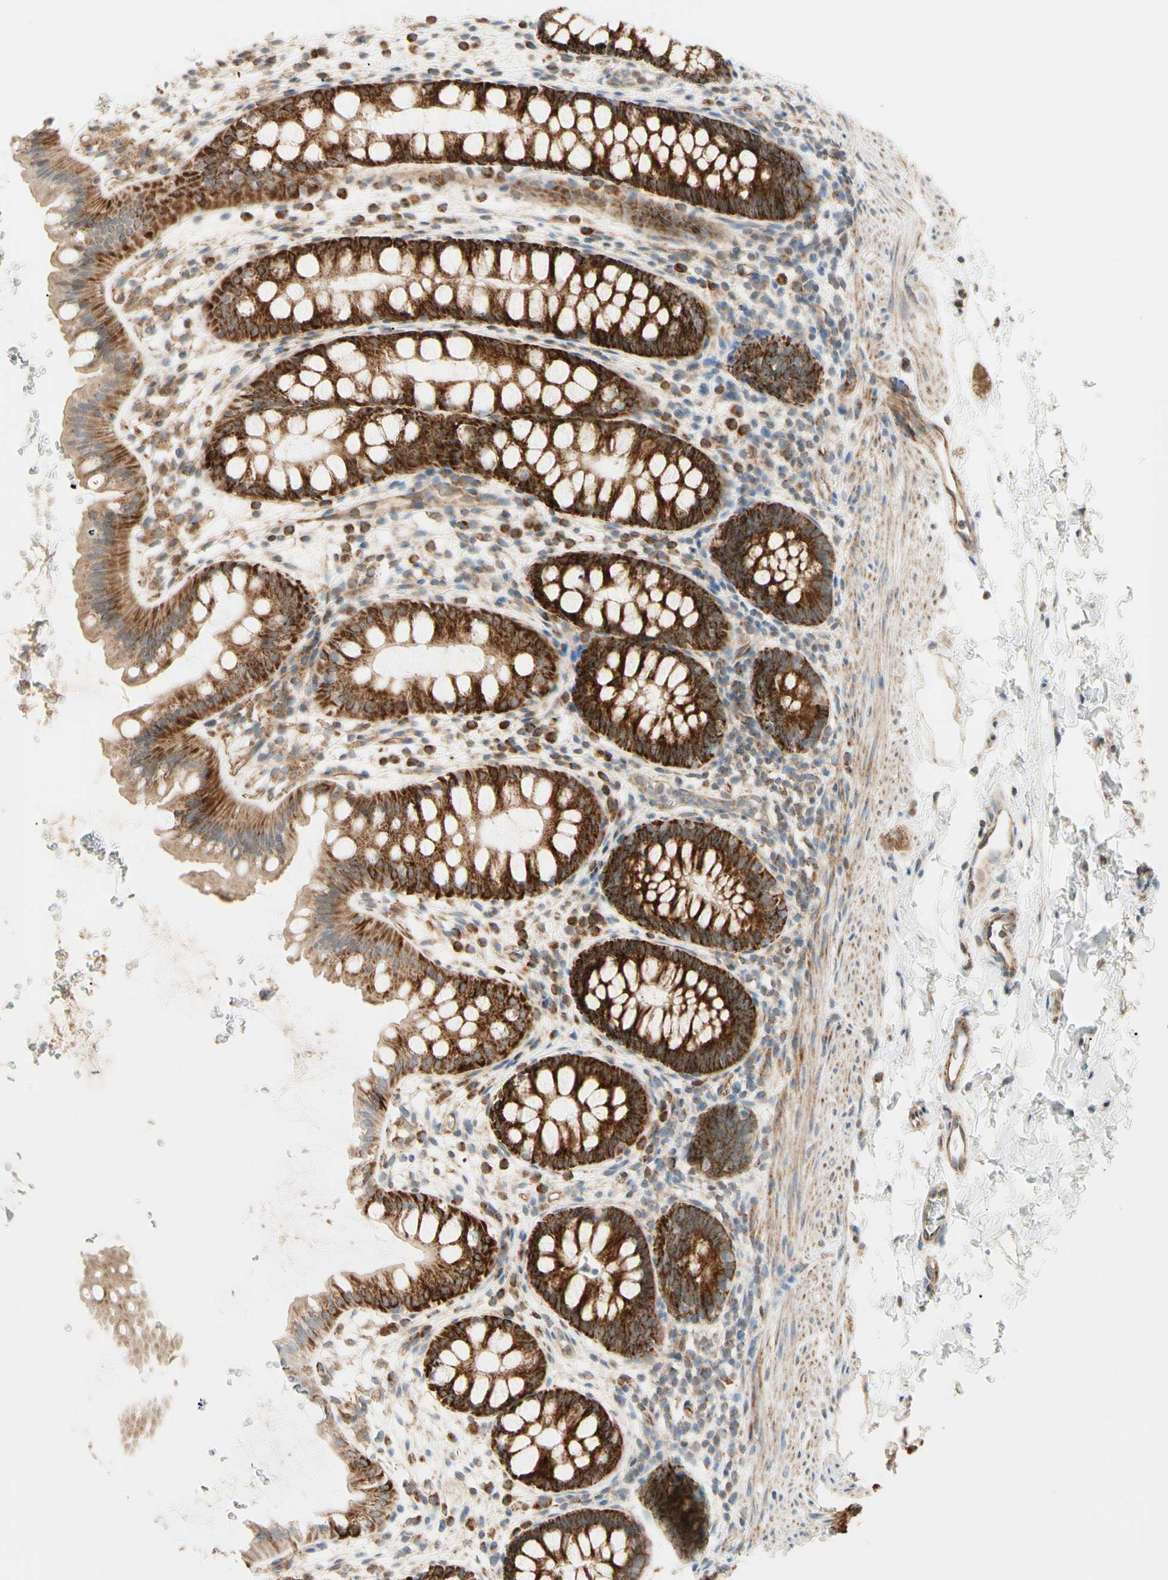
{"staining": {"intensity": "strong", "quantity": ">75%", "location": "cytoplasmic/membranous"}, "tissue": "rectum", "cell_type": "Glandular cells", "image_type": "normal", "snomed": [{"axis": "morphology", "description": "Normal tissue, NOS"}, {"axis": "topography", "description": "Rectum"}], "caption": "This is an image of immunohistochemistry (IHC) staining of normal rectum, which shows strong expression in the cytoplasmic/membranous of glandular cells.", "gene": "TBC1D10A", "patient": {"sex": "female", "age": 24}}